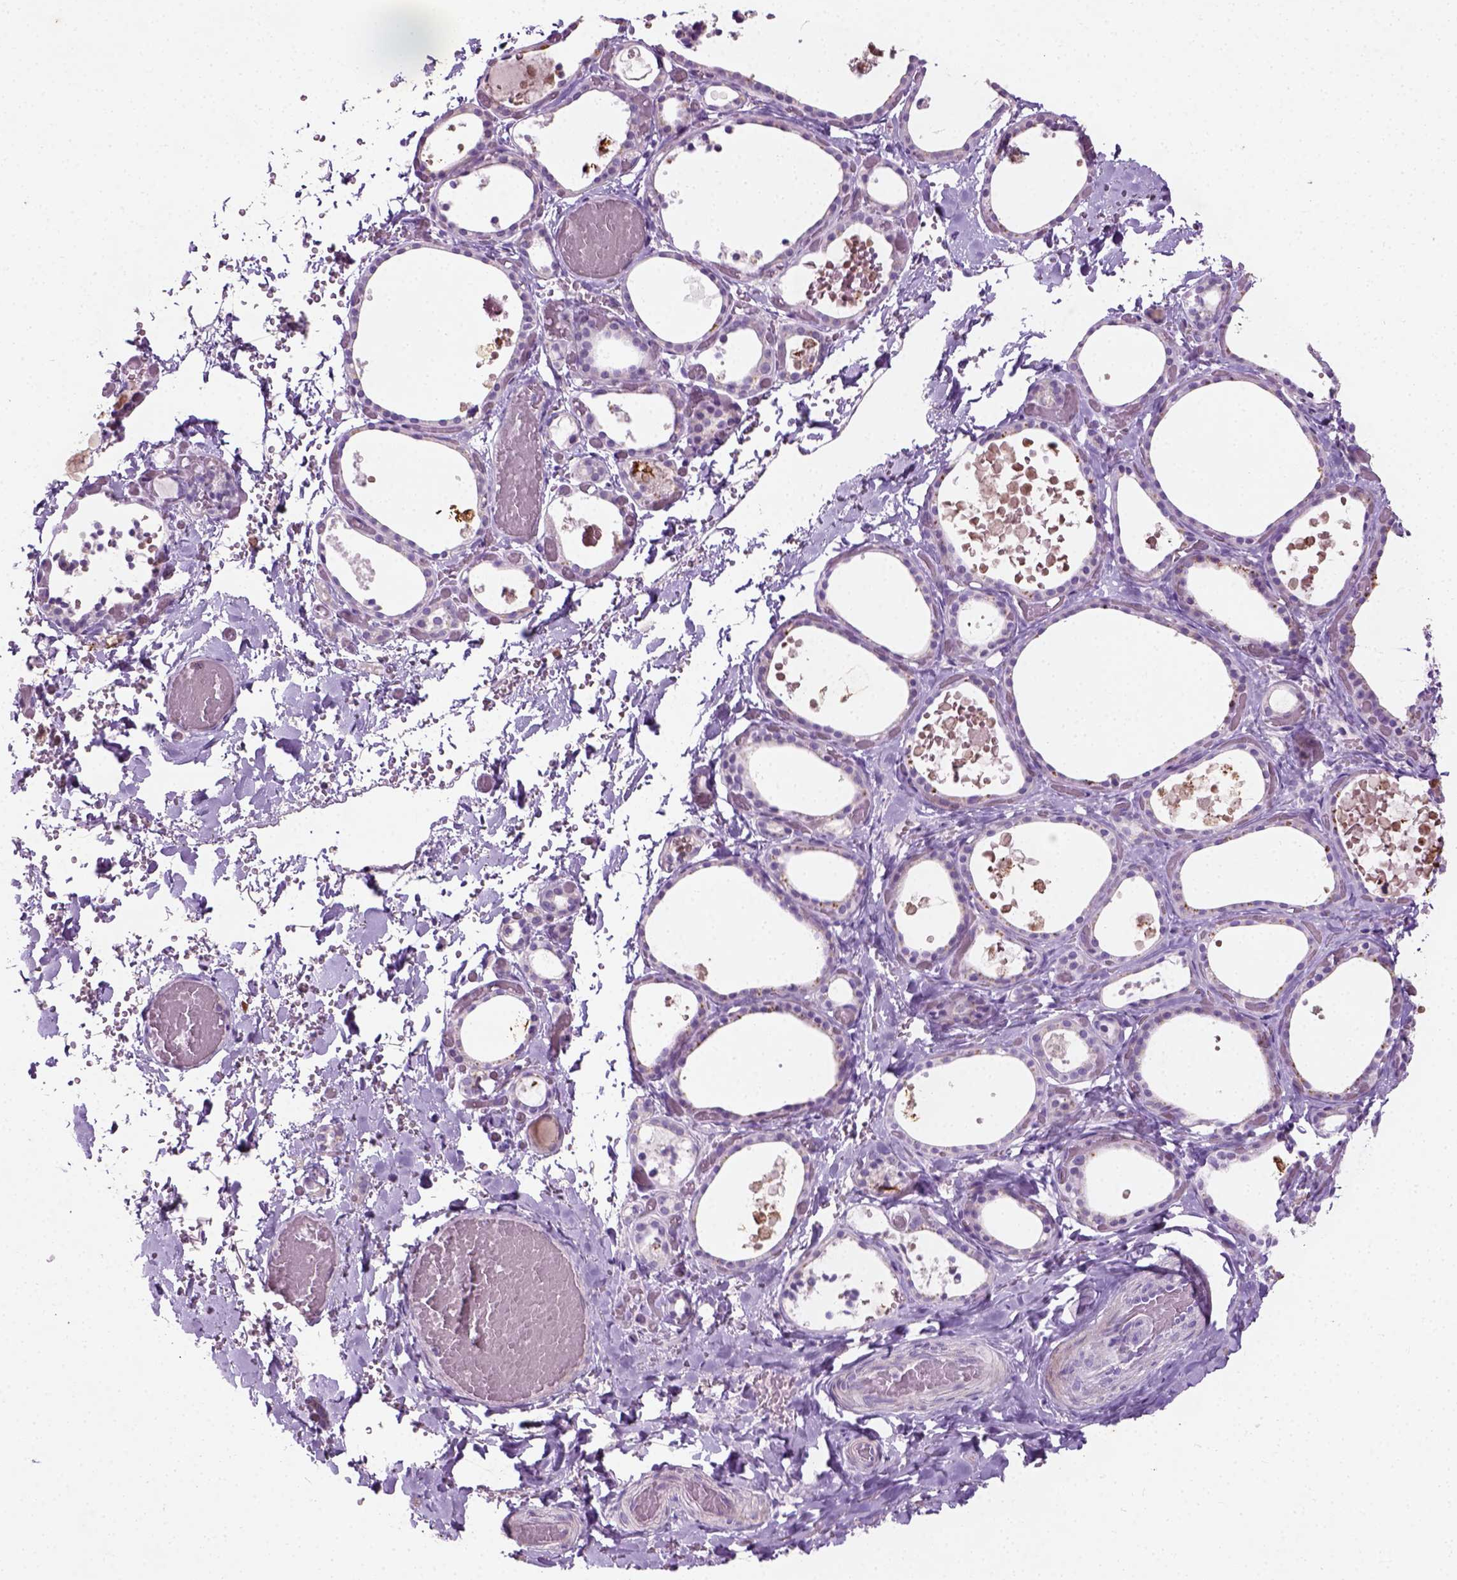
{"staining": {"intensity": "weak", "quantity": "25%-75%", "location": "cytoplasmic/membranous"}, "tissue": "thyroid gland", "cell_type": "Glandular cells", "image_type": "normal", "snomed": [{"axis": "morphology", "description": "Normal tissue, NOS"}, {"axis": "topography", "description": "Thyroid gland"}], "caption": "A brown stain shows weak cytoplasmic/membranous staining of a protein in glandular cells of benign human thyroid gland.", "gene": "PKP3", "patient": {"sex": "female", "age": 56}}